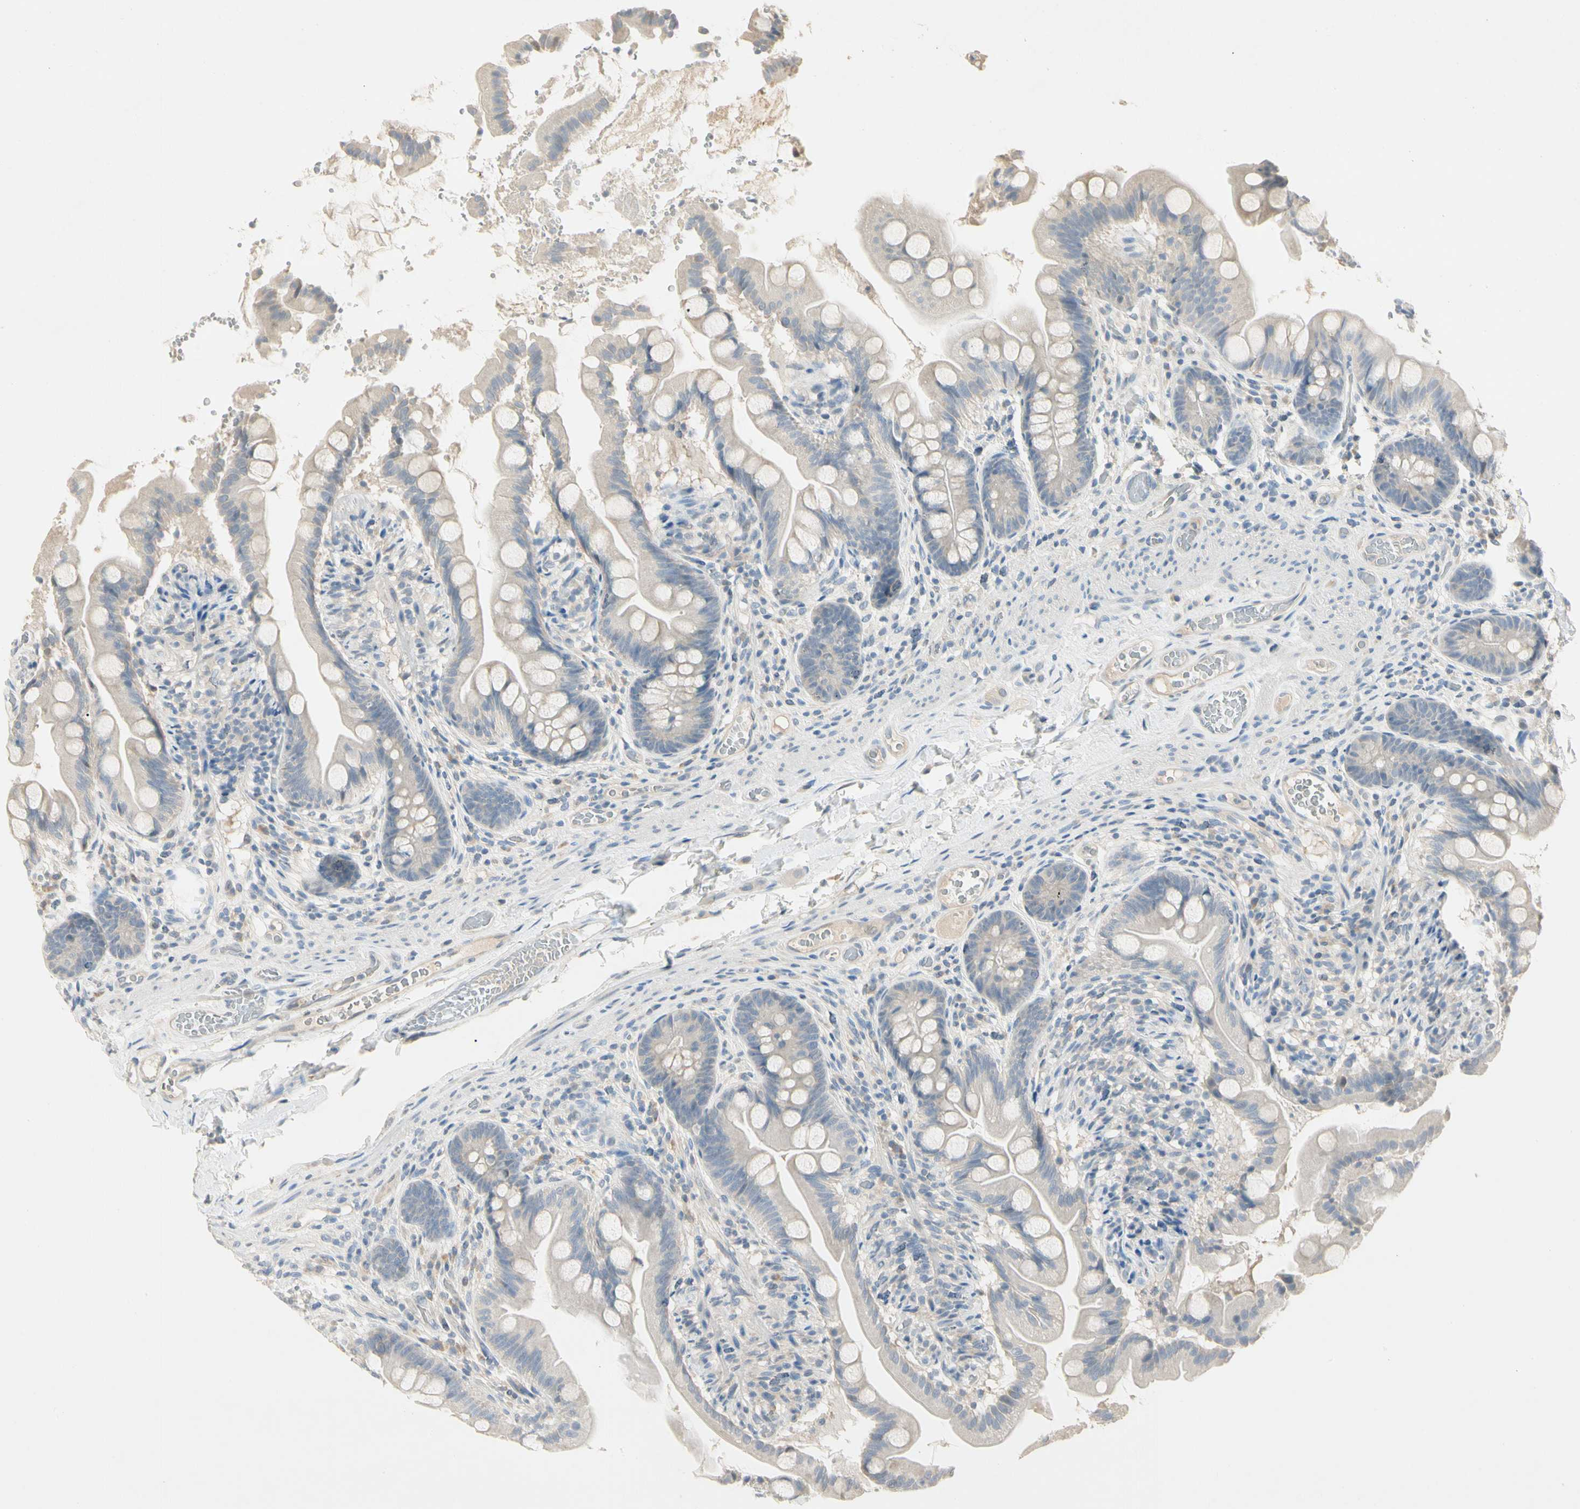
{"staining": {"intensity": "negative", "quantity": "none", "location": "none"}, "tissue": "small intestine", "cell_type": "Glandular cells", "image_type": "normal", "snomed": [{"axis": "morphology", "description": "Normal tissue, NOS"}, {"axis": "topography", "description": "Small intestine"}], "caption": "This is an immunohistochemistry image of normal human small intestine. There is no staining in glandular cells.", "gene": "PRSS21", "patient": {"sex": "female", "age": 56}}